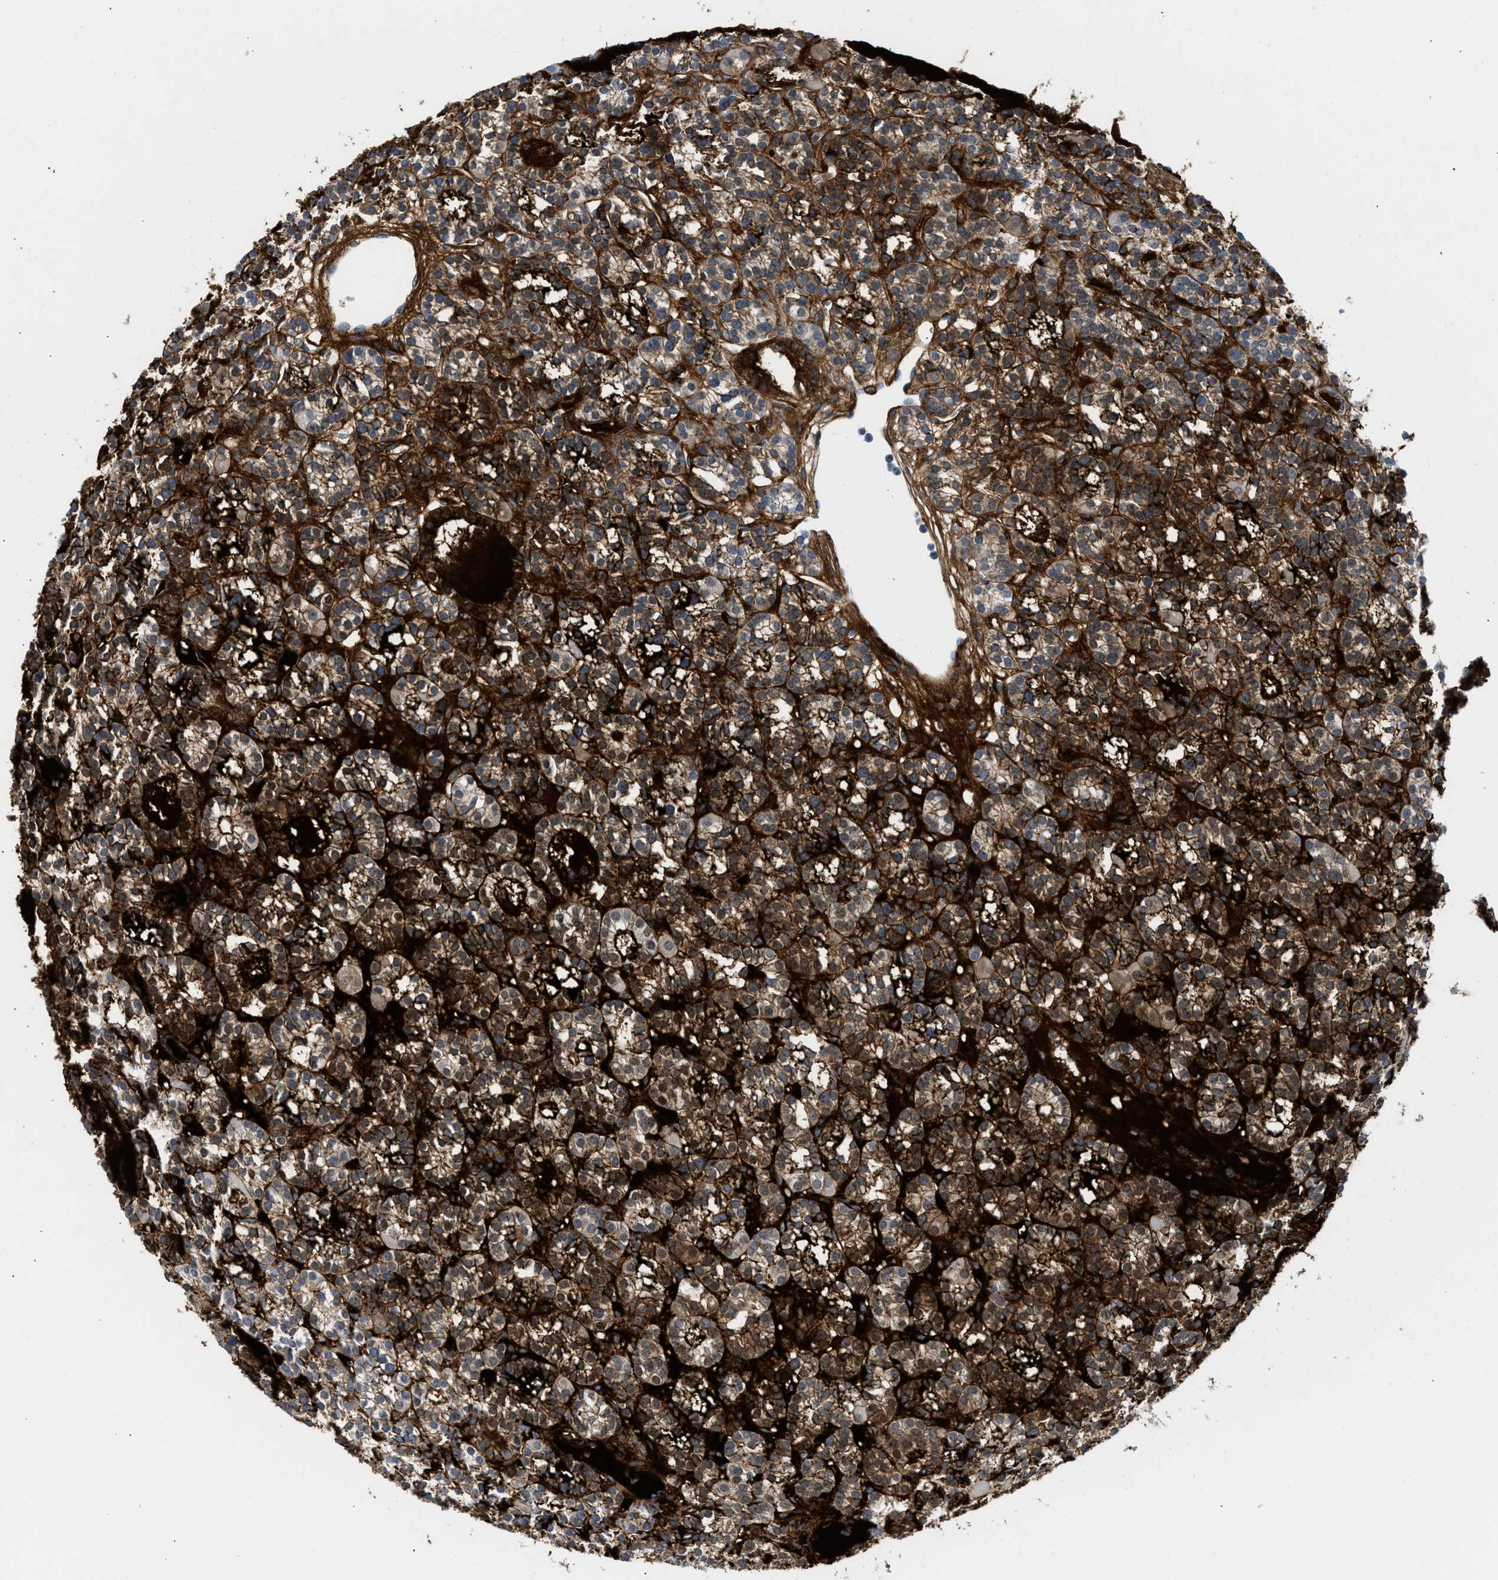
{"staining": {"intensity": "moderate", "quantity": ">75%", "location": "cytoplasmic/membranous,nuclear"}, "tissue": "parathyroid gland", "cell_type": "Glandular cells", "image_type": "normal", "snomed": [{"axis": "morphology", "description": "Normal tissue, NOS"}, {"axis": "morphology", "description": "Adenoma, NOS"}, {"axis": "topography", "description": "Parathyroid gland"}], "caption": "An immunohistochemistry micrograph of normal tissue is shown. Protein staining in brown highlights moderate cytoplasmic/membranous,nuclear positivity in parathyroid gland within glandular cells.", "gene": "LEF1", "patient": {"sex": "female", "age": 58}}